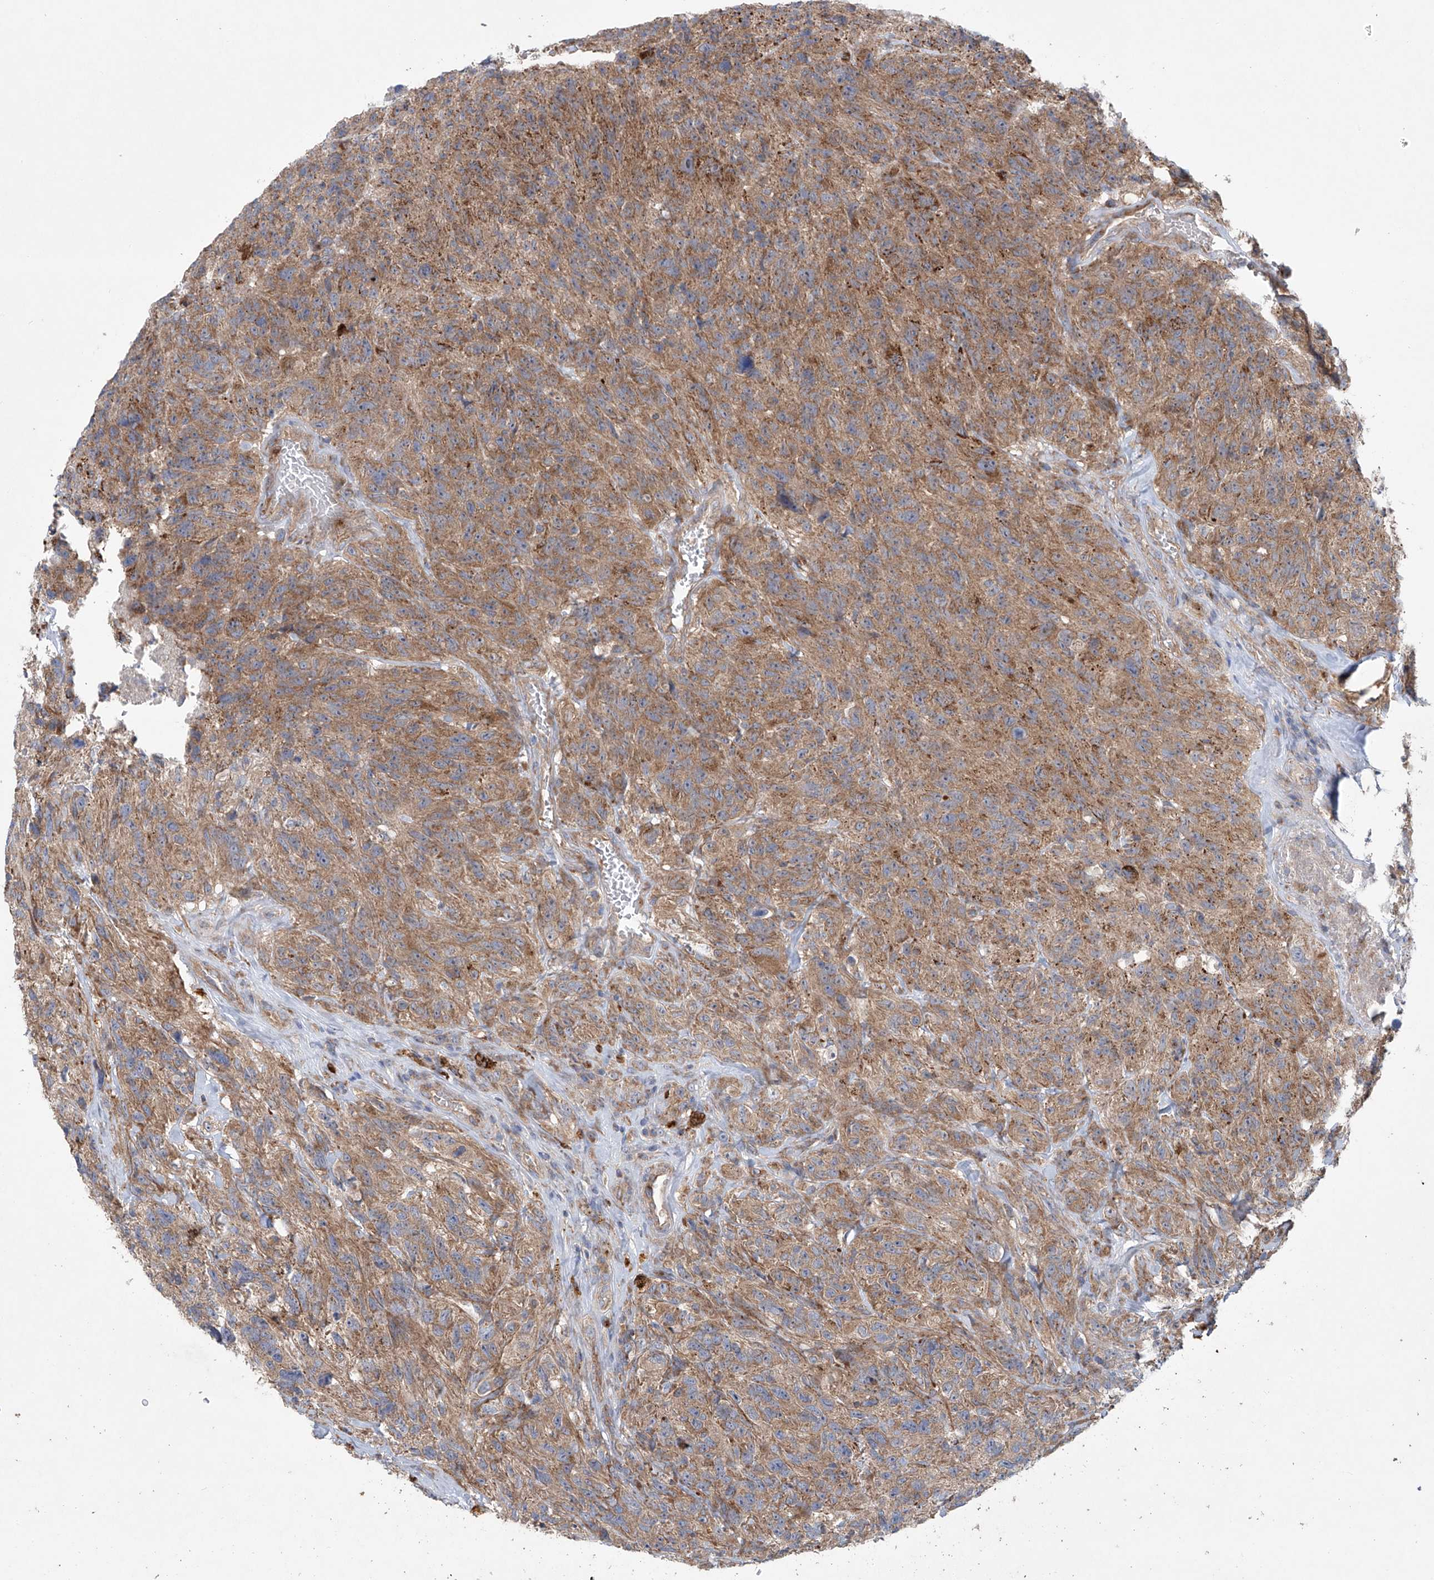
{"staining": {"intensity": "moderate", "quantity": "25%-75%", "location": "cytoplasmic/membranous"}, "tissue": "glioma", "cell_type": "Tumor cells", "image_type": "cancer", "snomed": [{"axis": "morphology", "description": "Glioma, malignant, High grade"}, {"axis": "topography", "description": "Brain"}], "caption": "Human glioma stained with a brown dye displays moderate cytoplasmic/membranous positive positivity in about 25%-75% of tumor cells.", "gene": "KLC4", "patient": {"sex": "male", "age": 69}}